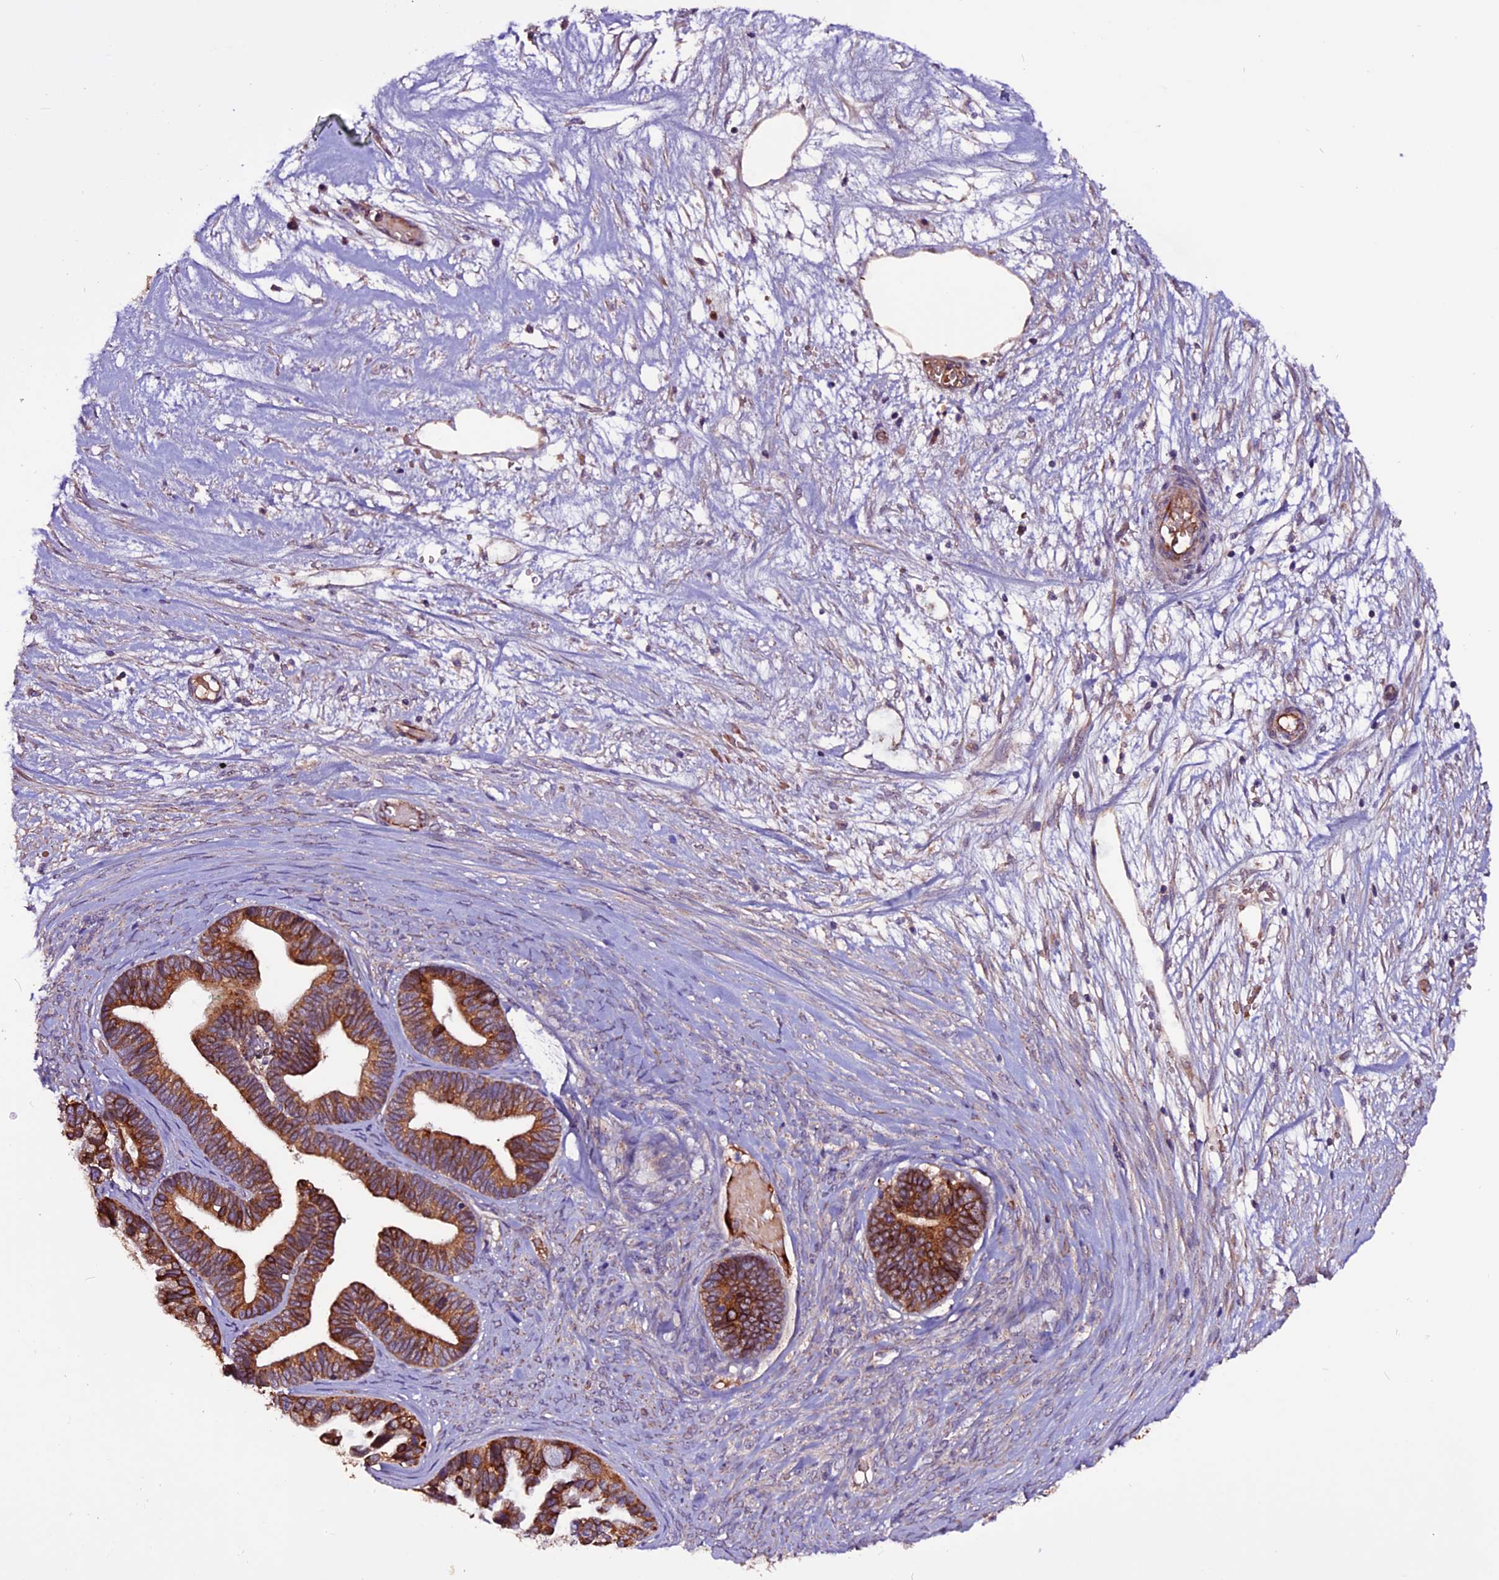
{"staining": {"intensity": "strong", "quantity": ">75%", "location": "cytoplasmic/membranous"}, "tissue": "ovarian cancer", "cell_type": "Tumor cells", "image_type": "cancer", "snomed": [{"axis": "morphology", "description": "Cystadenocarcinoma, serous, NOS"}, {"axis": "topography", "description": "Ovary"}], "caption": "A brown stain labels strong cytoplasmic/membranous staining of a protein in ovarian cancer tumor cells. The protein is stained brown, and the nuclei are stained in blue (DAB (3,3'-diaminobenzidine) IHC with brightfield microscopy, high magnification).", "gene": "RINL", "patient": {"sex": "female", "age": 56}}